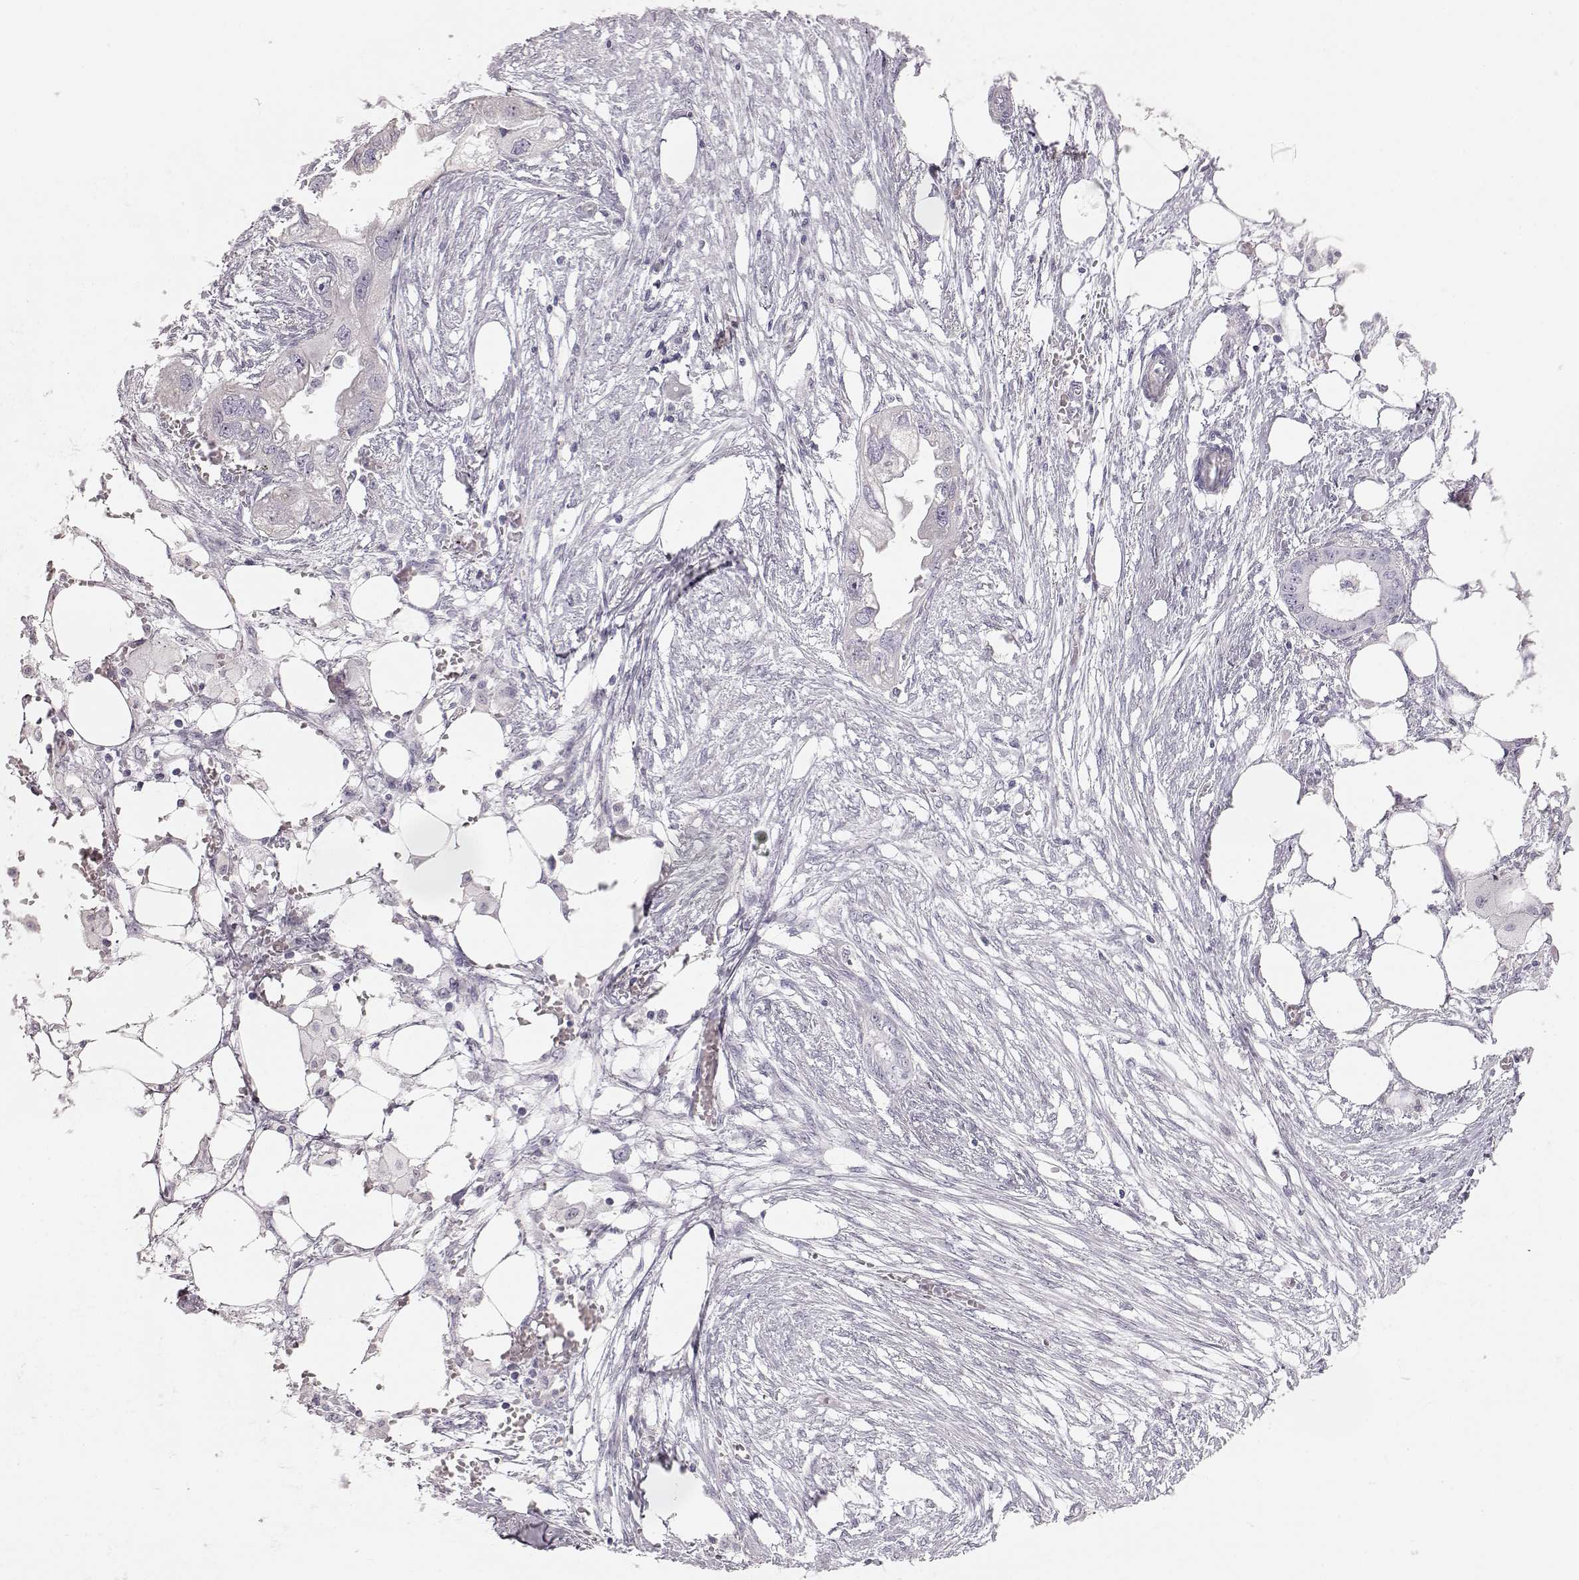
{"staining": {"intensity": "negative", "quantity": "none", "location": "none"}, "tissue": "endometrial cancer", "cell_type": "Tumor cells", "image_type": "cancer", "snomed": [{"axis": "morphology", "description": "Adenocarcinoma, NOS"}, {"axis": "morphology", "description": "Adenocarcinoma, metastatic, NOS"}, {"axis": "topography", "description": "Adipose tissue"}, {"axis": "topography", "description": "Endometrium"}], "caption": "A histopathology image of human endometrial cancer (metastatic adenocarcinoma) is negative for staining in tumor cells.", "gene": "KRT33A", "patient": {"sex": "female", "age": 67}}